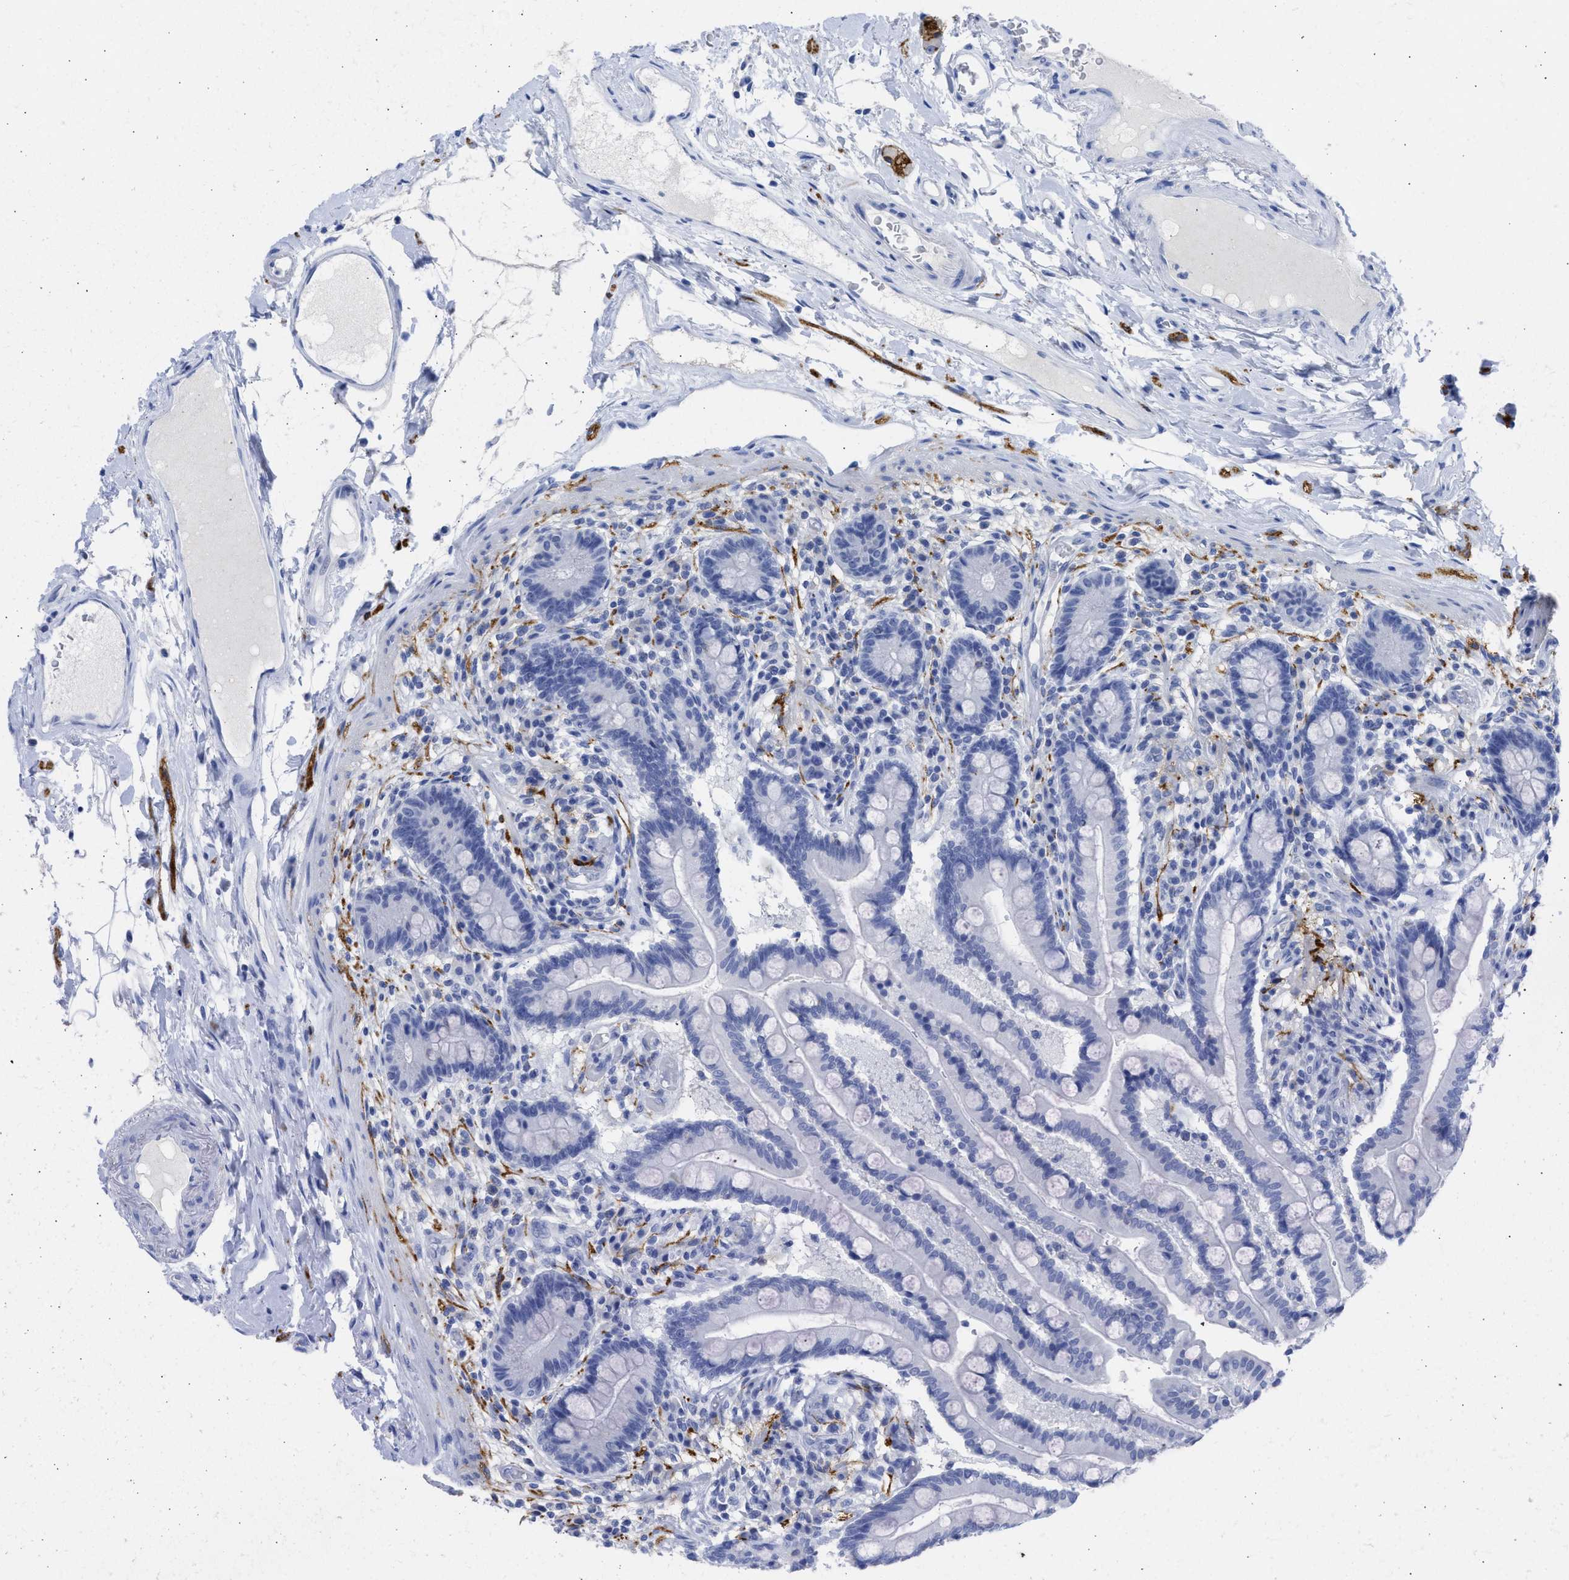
{"staining": {"intensity": "negative", "quantity": "none", "location": "none"}, "tissue": "colon", "cell_type": "Endothelial cells", "image_type": "normal", "snomed": [{"axis": "morphology", "description": "Normal tissue, NOS"}, {"axis": "topography", "description": "Colon"}], "caption": "Immunohistochemistry of normal human colon displays no positivity in endothelial cells.", "gene": "NCAM1", "patient": {"sex": "male", "age": 73}}